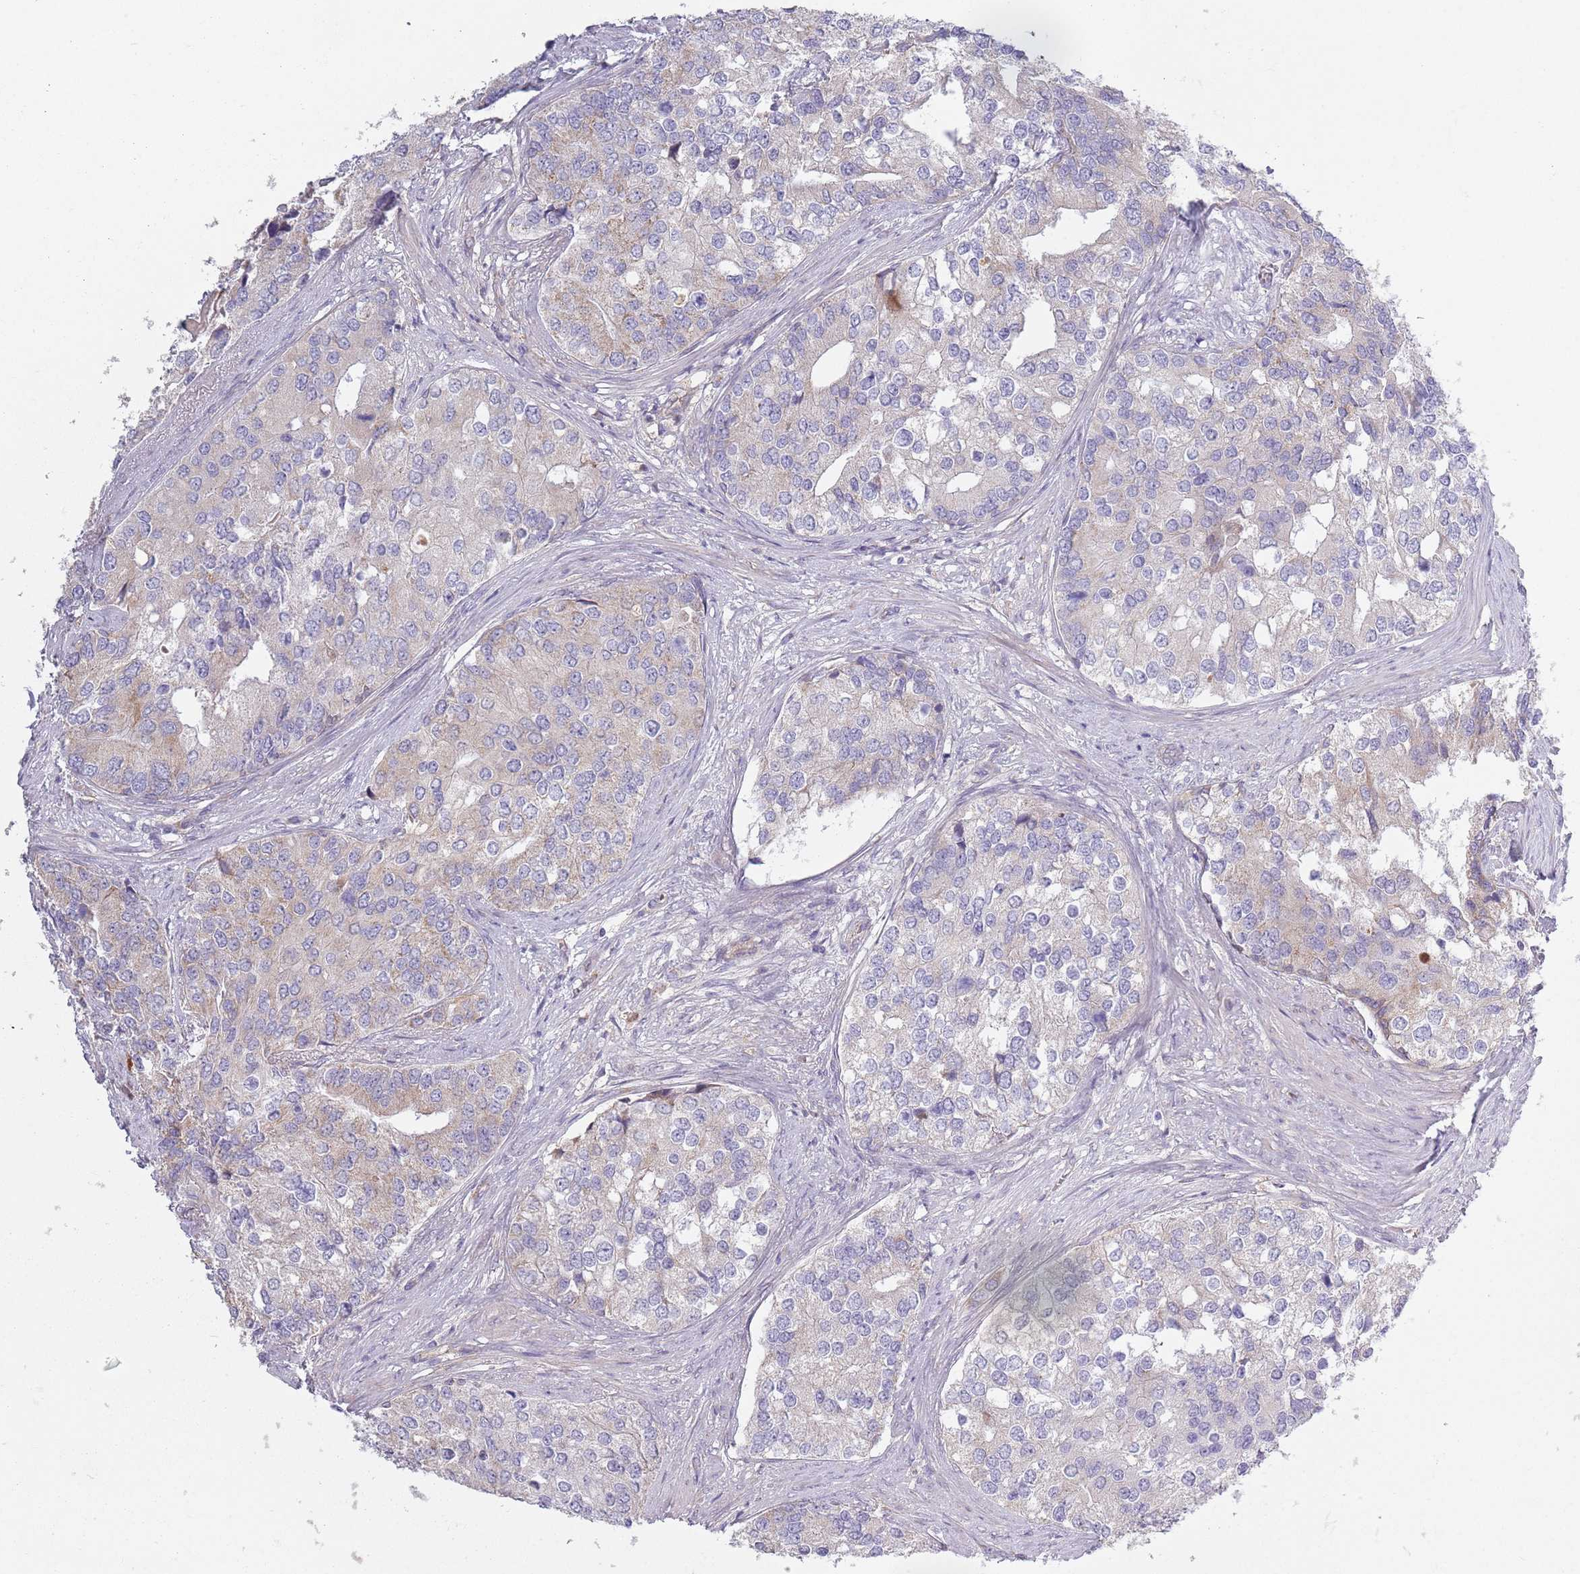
{"staining": {"intensity": "weak", "quantity": "<25%", "location": "cytoplasmic/membranous"}, "tissue": "prostate cancer", "cell_type": "Tumor cells", "image_type": "cancer", "snomed": [{"axis": "morphology", "description": "Adenocarcinoma, High grade"}, {"axis": "topography", "description": "Prostate"}], "caption": "DAB (3,3'-diaminobenzidine) immunohistochemical staining of human high-grade adenocarcinoma (prostate) reveals no significant expression in tumor cells.", "gene": "COQ5", "patient": {"sex": "male", "age": 62}}